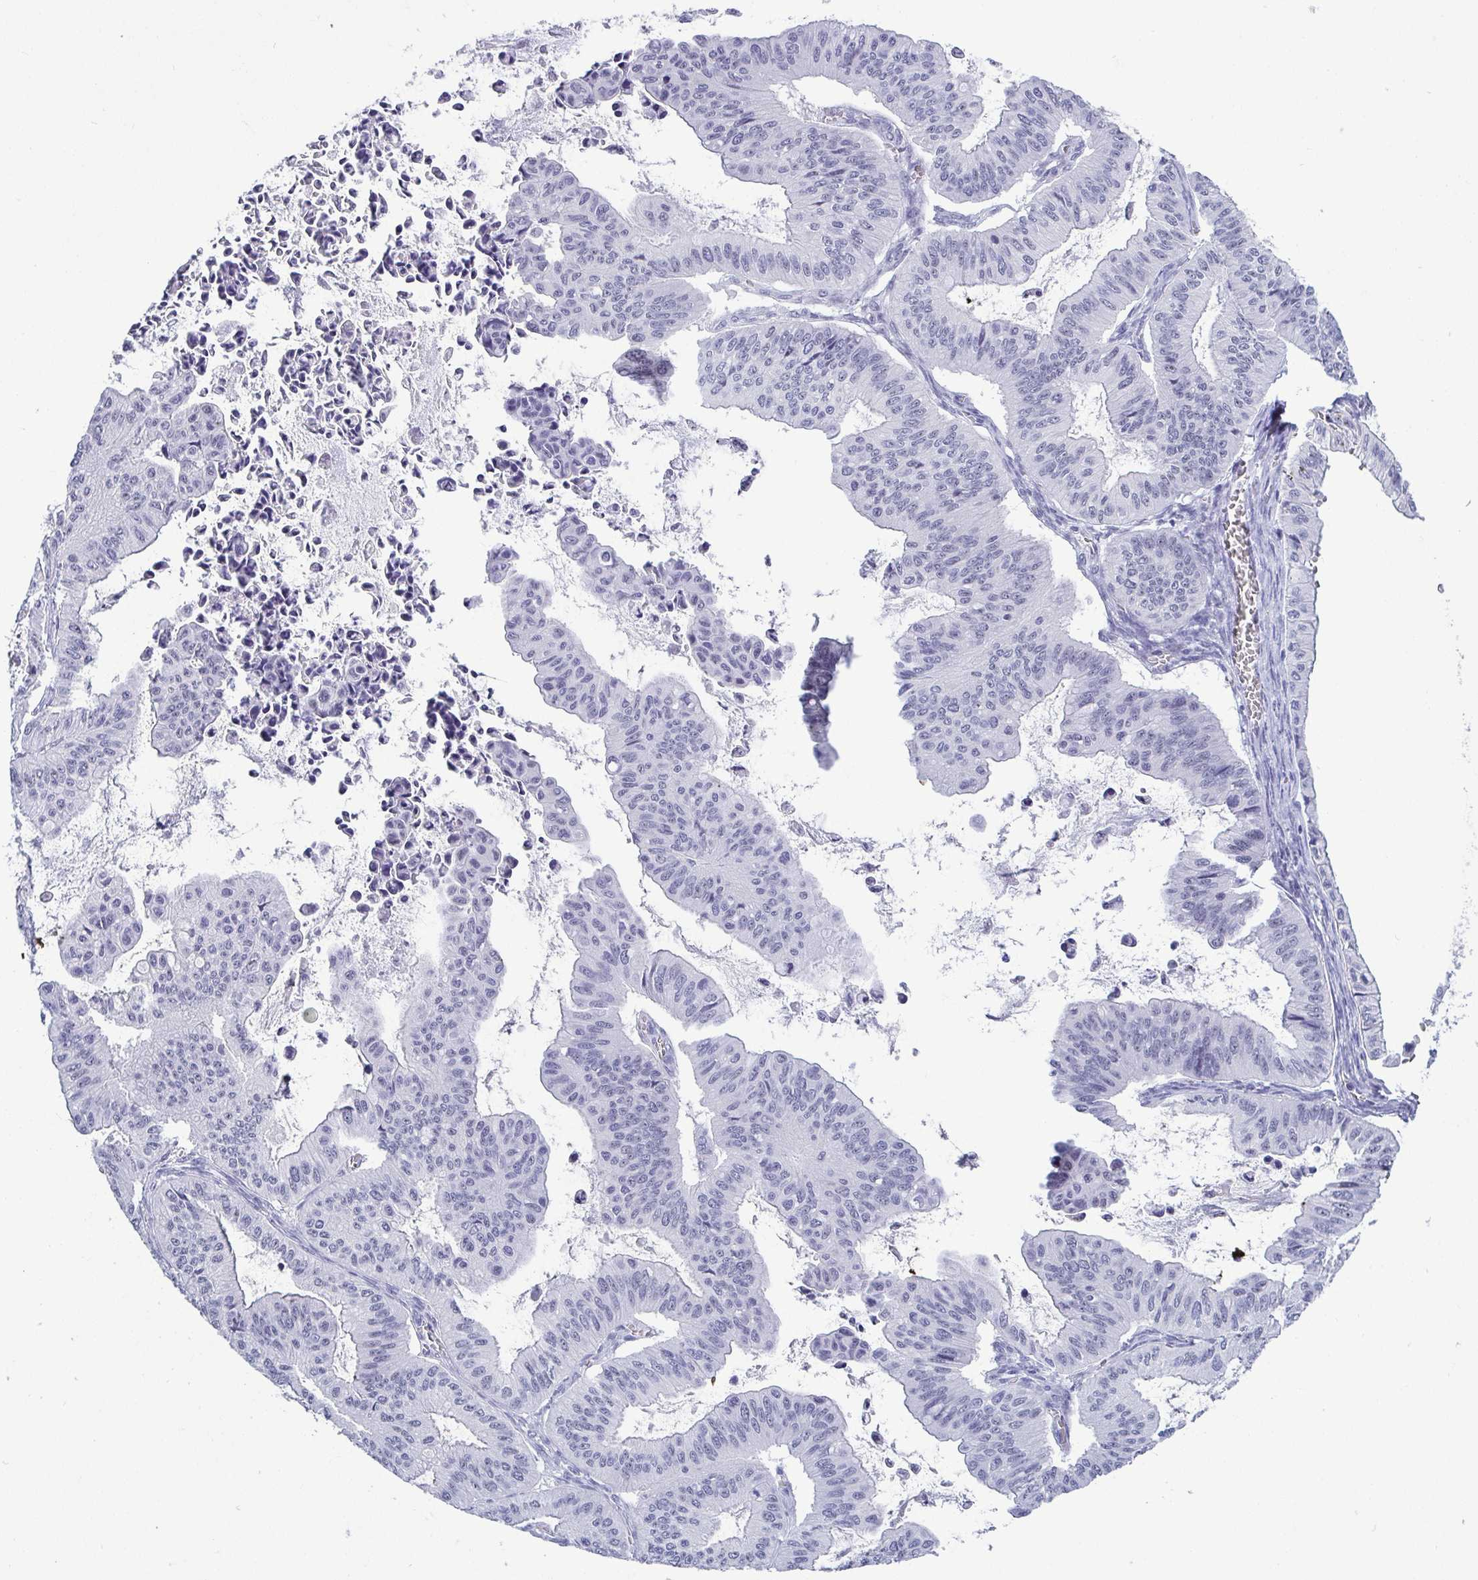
{"staining": {"intensity": "negative", "quantity": "none", "location": "none"}, "tissue": "ovarian cancer", "cell_type": "Tumor cells", "image_type": "cancer", "snomed": [{"axis": "morphology", "description": "Cystadenocarcinoma, mucinous, NOS"}, {"axis": "topography", "description": "Ovary"}], "caption": "Image shows no protein expression in tumor cells of mucinous cystadenocarcinoma (ovarian) tissue. (Brightfield microscopy of DAB IHC at high magnification).", "gene": "BZW1", "patient": {"sex": "female", "age": 72}}